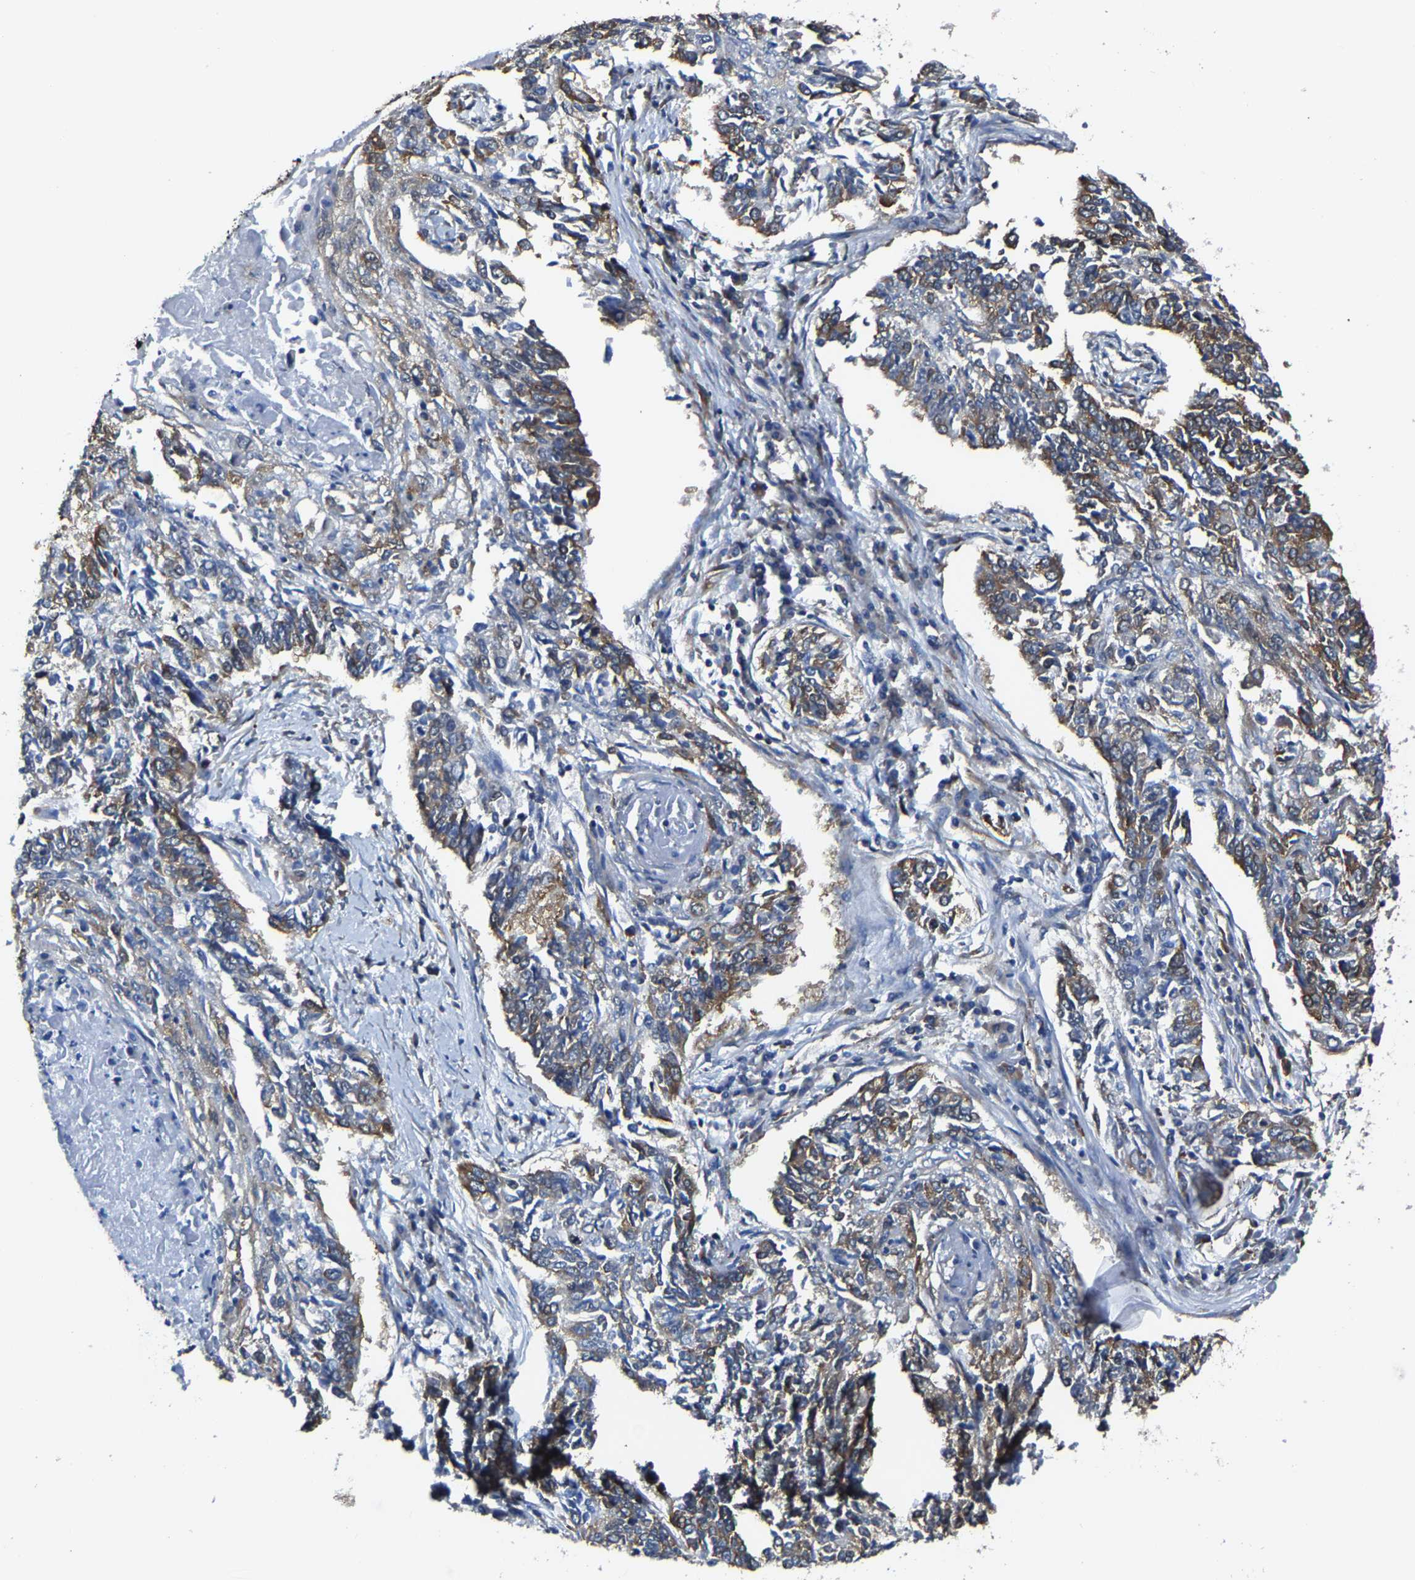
{"staining": {"intensity": "moderate", "quantity": ">75%", "location": "cytoplasmic/membranous"}, "tissue": "lung cancer", "cell_type": "Tumor cells", "image_type": "cancer", "snomed": [{"axis": "morphology", "description": "Normal tissue, NOS"}, {"axis": "morphology", "description": "Squamous cell carcinoma, NOS"}, {"axis": "topography", "description": "Cartilage tissue"}, {"axis": "topography", "description": "Bronchus"}, {"axis": "topography", "description": "Lung"}], "caption": "Human squamous cell carcinoma (lung) stained with a brown dye displays moderate cytoplasmic/membranous positive positivity in approximately >75% of tumor cells.", "gene": "G3BP2", "patient": {"sex": "female", "age": 49}}